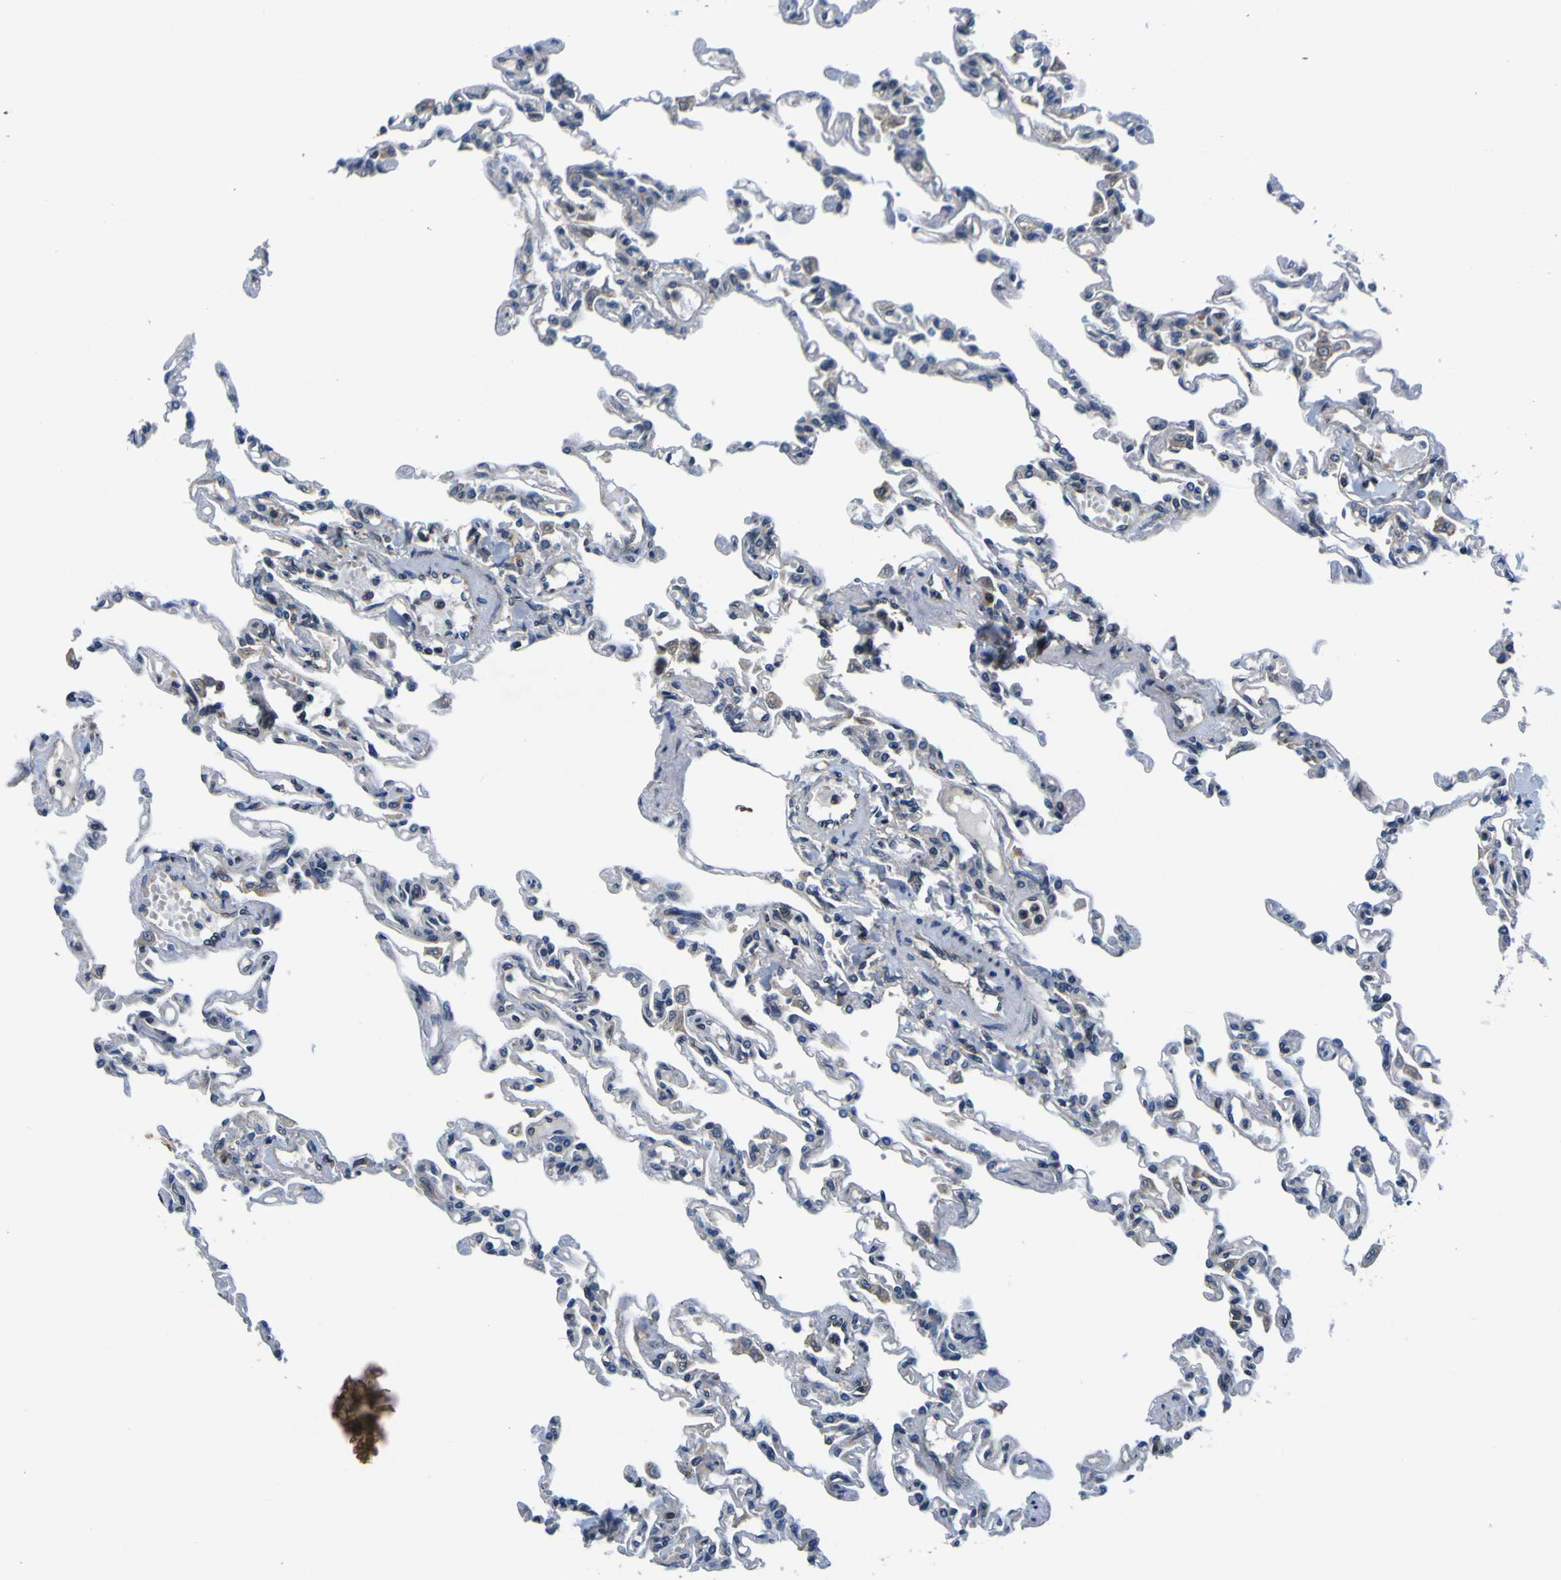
{"staining": {"intensity": "weak", "quantity": "<25%", "location": "cytoplasmic/membranous"}, "tissue": "lung", "cell_type": "Alveolar cells", "image_type": "normal", "snomed": [{"axis": "morphology", "description": "Normal tissue, NOS"}, {"axis": "topography", "description": "Lung"}], "caption": "A high-resolution micrograph shows IHC staining of unremarkable lung, which exhibits no significant staining in alveolar cells. (DAB (3,3'-diaminobenzidine) immunohistochemistry (IHC), high magnification).", "gene": "EPHB4", "patient": {"sex": "male", "age": 21}}